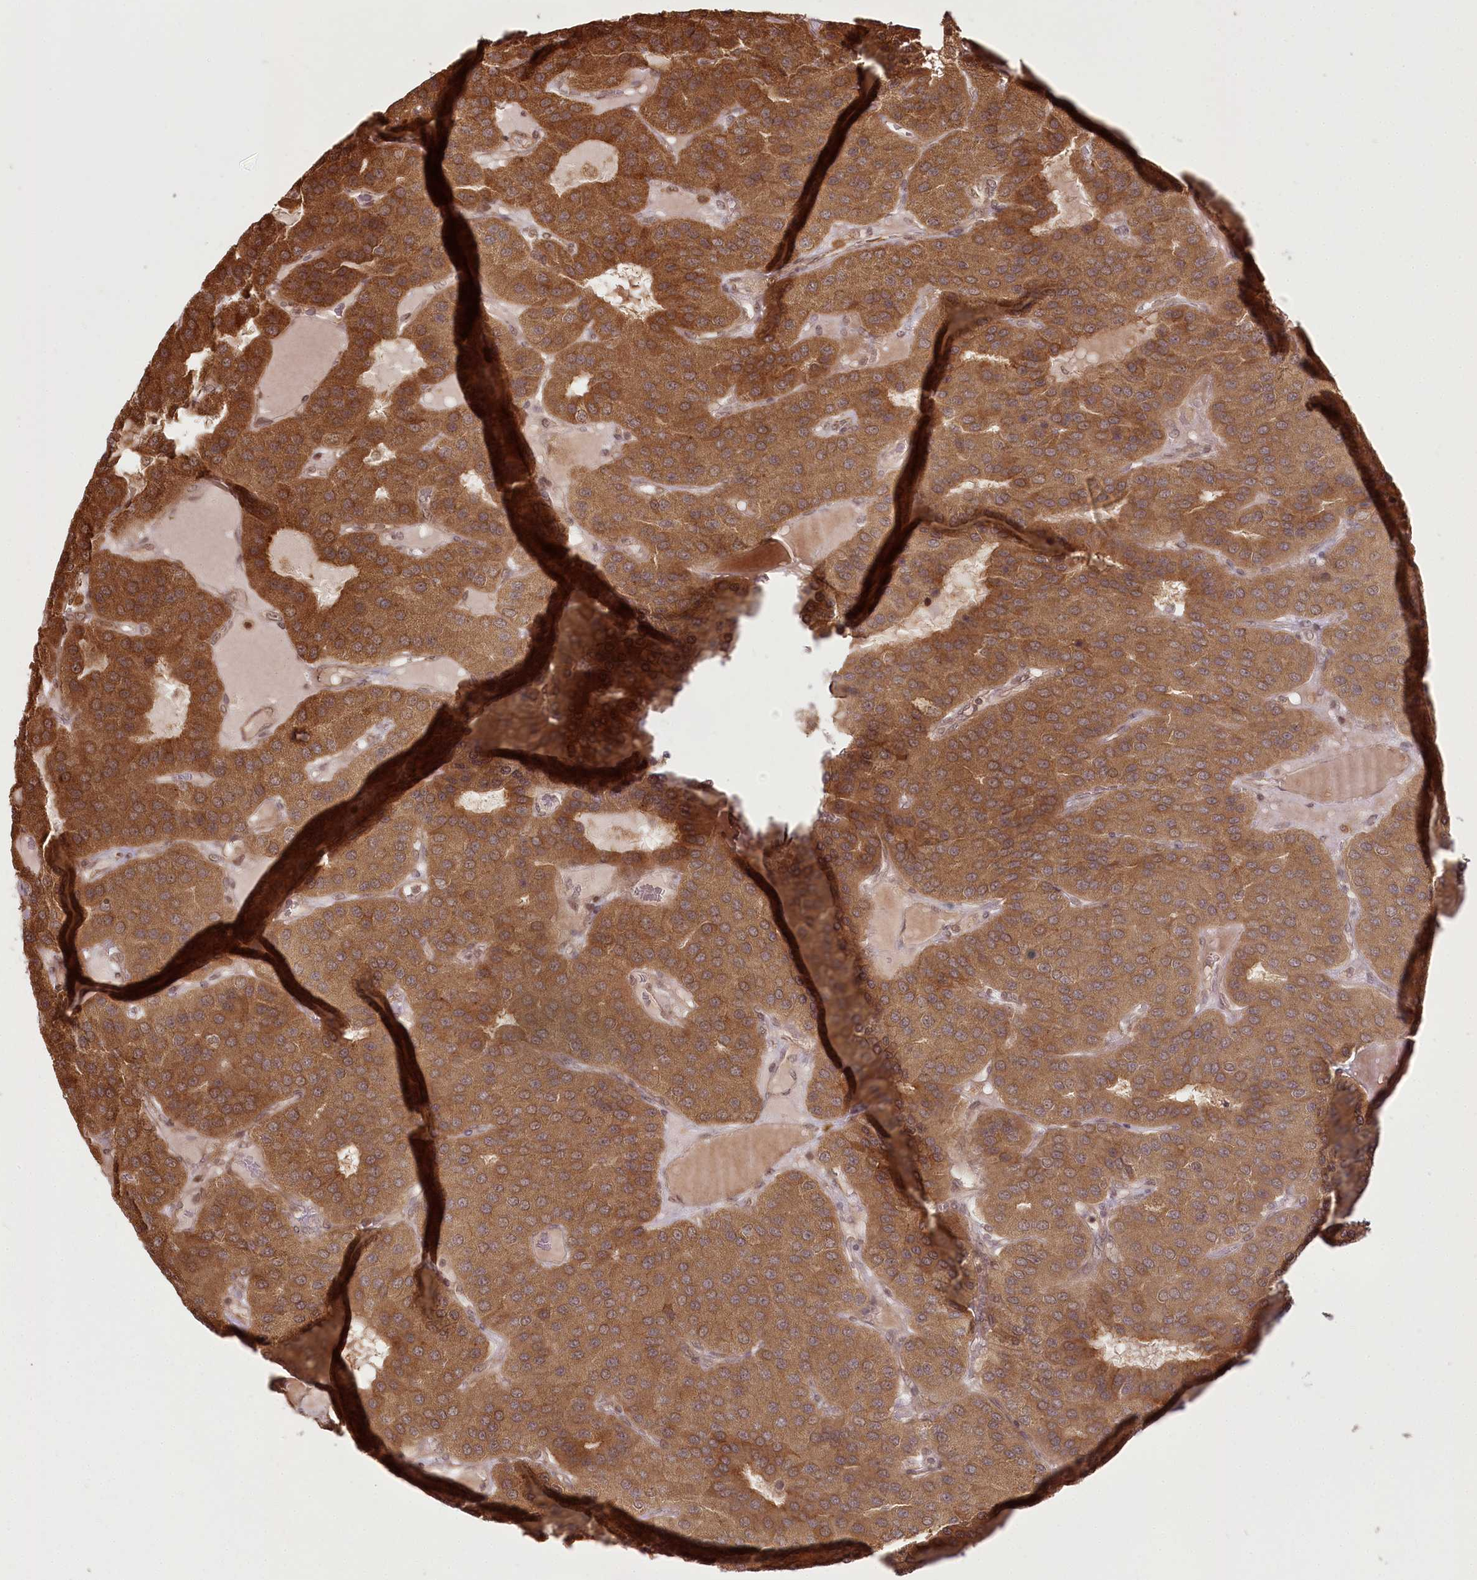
{"staining": {"intensity": "strong", "quantity": ">75%", "location": "cytoplasmic/membranous"}, "tissue": "parathyroid gland", "cell_type": "Glandular cells", "image_type": "normal", "snomed": [{"axis": "morphology", "description": "Normal tissue, NOS"}, {"axis": "morphology", "description": "Adenoma, NOS"}, {"axis": "topography", "description": "Parathyroid gland"}], "caption": "Immunohistochemical staining of normal human parathyroid gland exhibits strong cytoplasmic/membranous protein positivity in about >75% of glandular cells. (DAB (3,3'-diaminobenzidine) IHC, brown staining for protein, blue staining for nuclei).", "gene": "R3HDM2", "patient": {"sex": "female", "age": 86}}